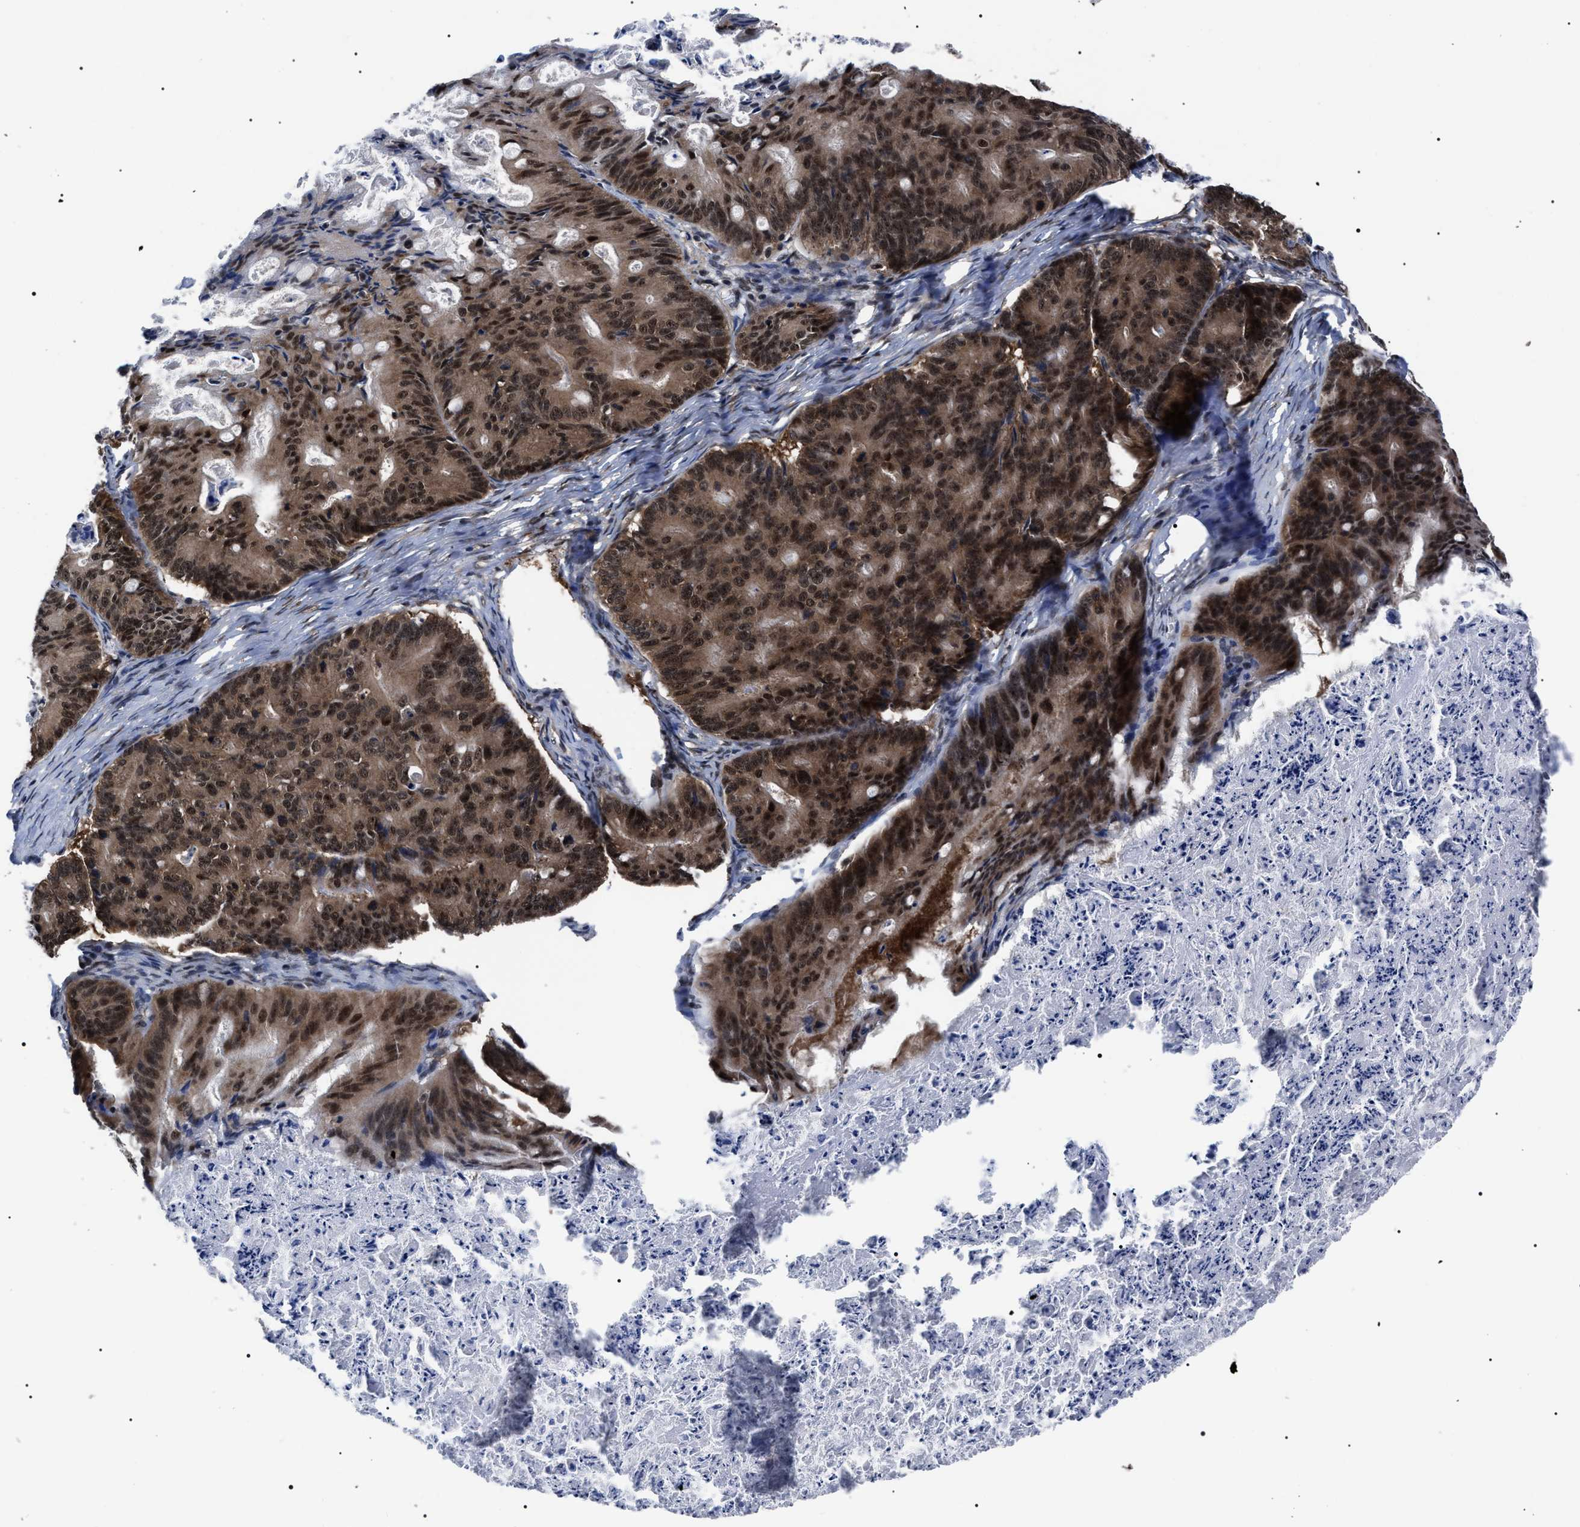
{"staining": {"intensity": "moderate", "quantity": ">75%", "location": "cytoplasmic/membranous,nuclear"}, "tissue": "ovarian cancer", "cell_type": "Tumor cells", "image_type": "cancer", "snomed": [{"axis": "morphology", "description": "Cystadenocarcinoma, mucinous, NOS"}, {"axis": "topography", "description": "Ovary"}], "caption": "Immunohistochemistry (IHC) (DAB) staining of human ovarian cancer (mucinous cystadenocarcinoma) demonstrates moderate cytoplasmic/membranous and nuclear protein expression in approximately >75% of tumor cells.", "gene": "CSNK2A1", "patient": {"sex": "female", "age": 36}}